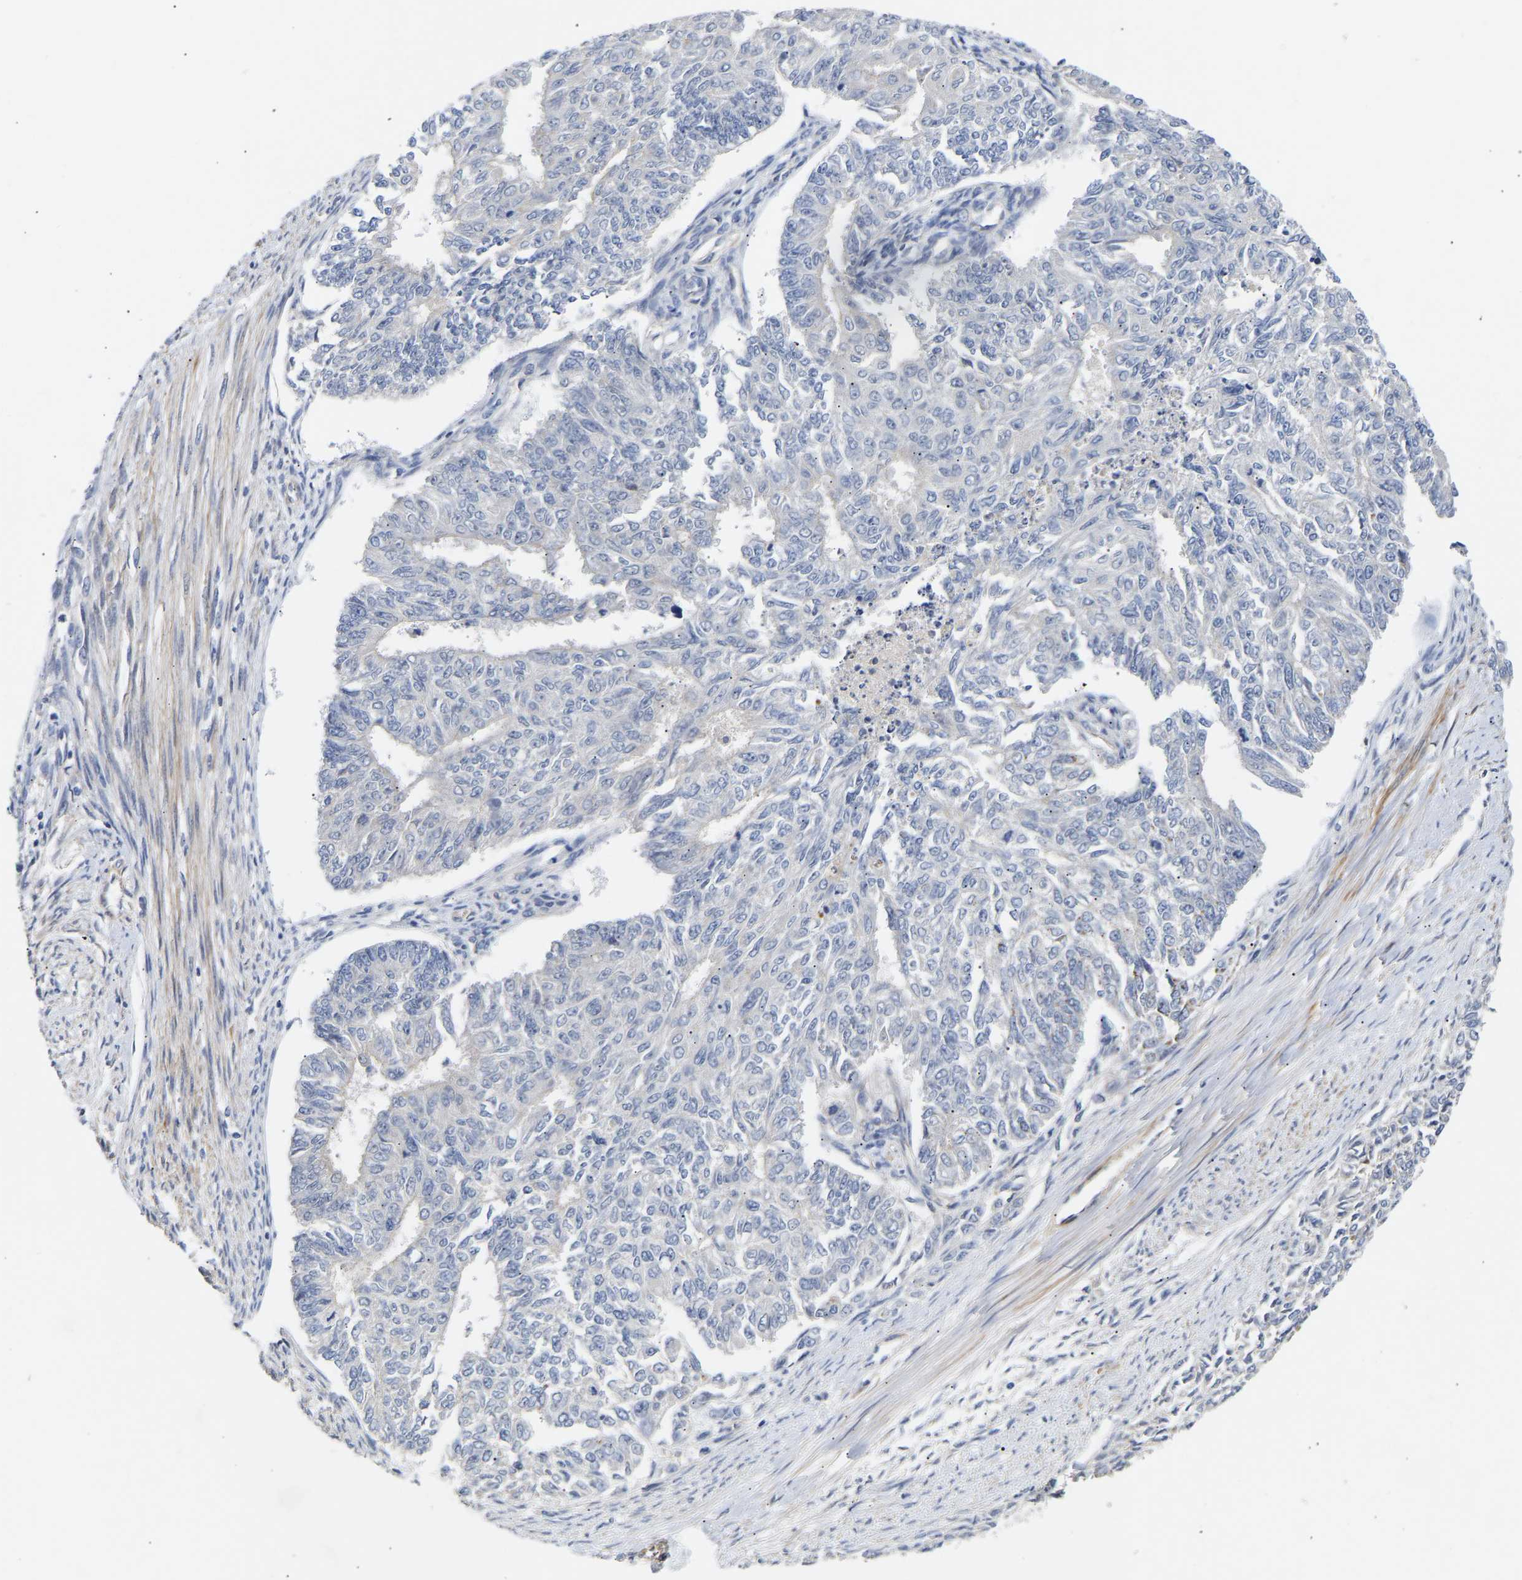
{"staining": {"intensity": "negative", "quantity": "none", "location": "none"}, "tissue": "endometrial cancer", "cell_type": "Tumor cells", "image_type": "cancer", "snomed": [{"axis": "morphology", "description": "Adenocarcinoma, NOS"}, {"axis": "topography", "description": "Endometrium"}], "caption": "This is an immunohistochemistry image of human endometrial cancer (adenocarcinoma). There is no positivity in tumor cells.", "gene": "KASH5", "patient": {"sex": "female", "age": 32}}